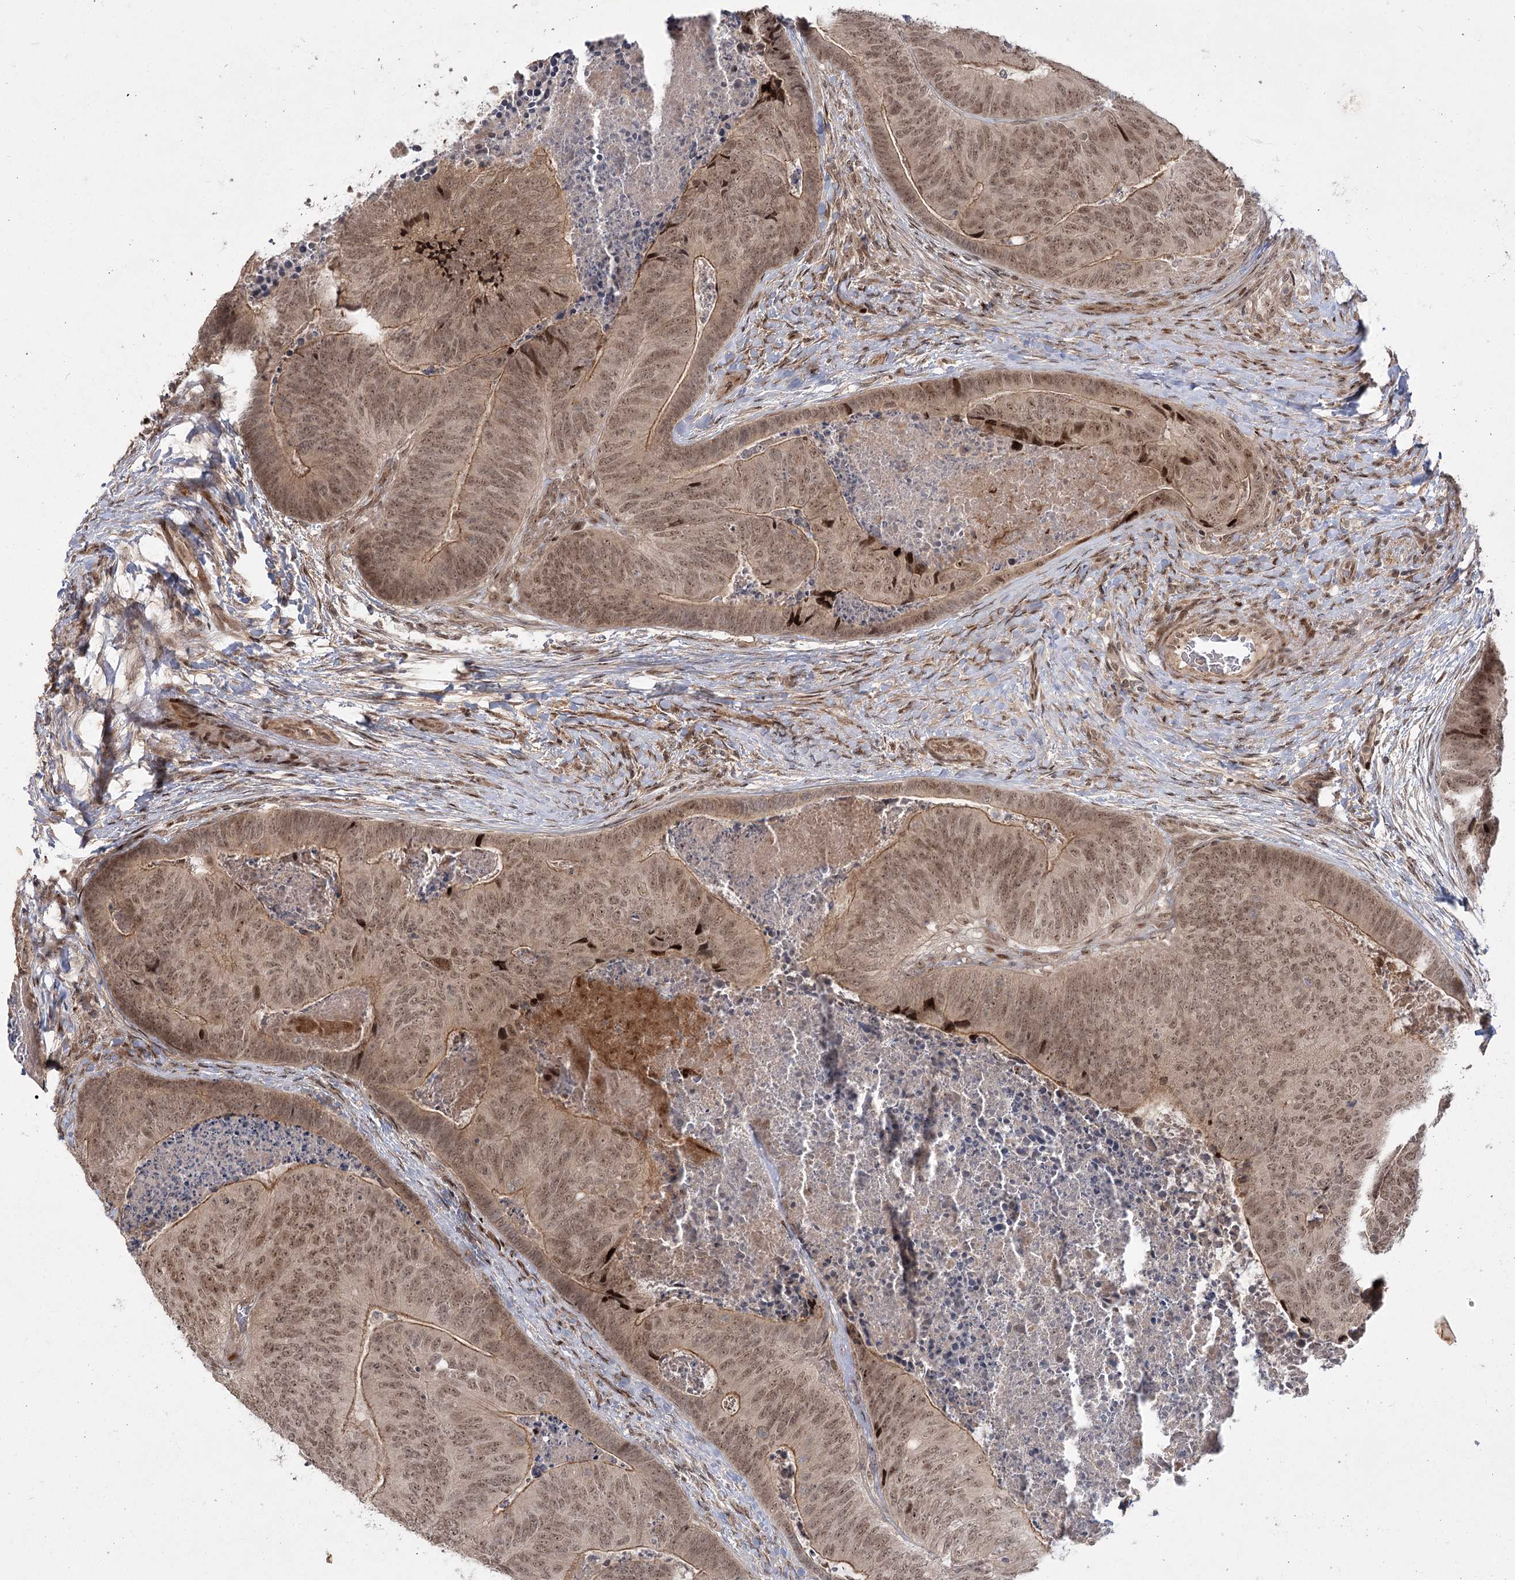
{"staining": {"intensity": "moderate", "quantity": ">75%", "location": "cytoplasmic/membranous,nuclear"}, "tissue": "colorectal cancer", "cell_type": "Tumor cells", "image_type": "cancer", "snomed": [{"axis": "morphology", "description": "Adenocarcinoma, NOS"}, {"axis": "topography", "description": "Colon"}], "caption": "Protein staining of colorectal cancer tissue shows moderate cytoplasmic/membranous and nuclear staining in approximately >75% of tumor cells.", "gene": "HELQ", "patient": {"sex": "female", "age": 67}}